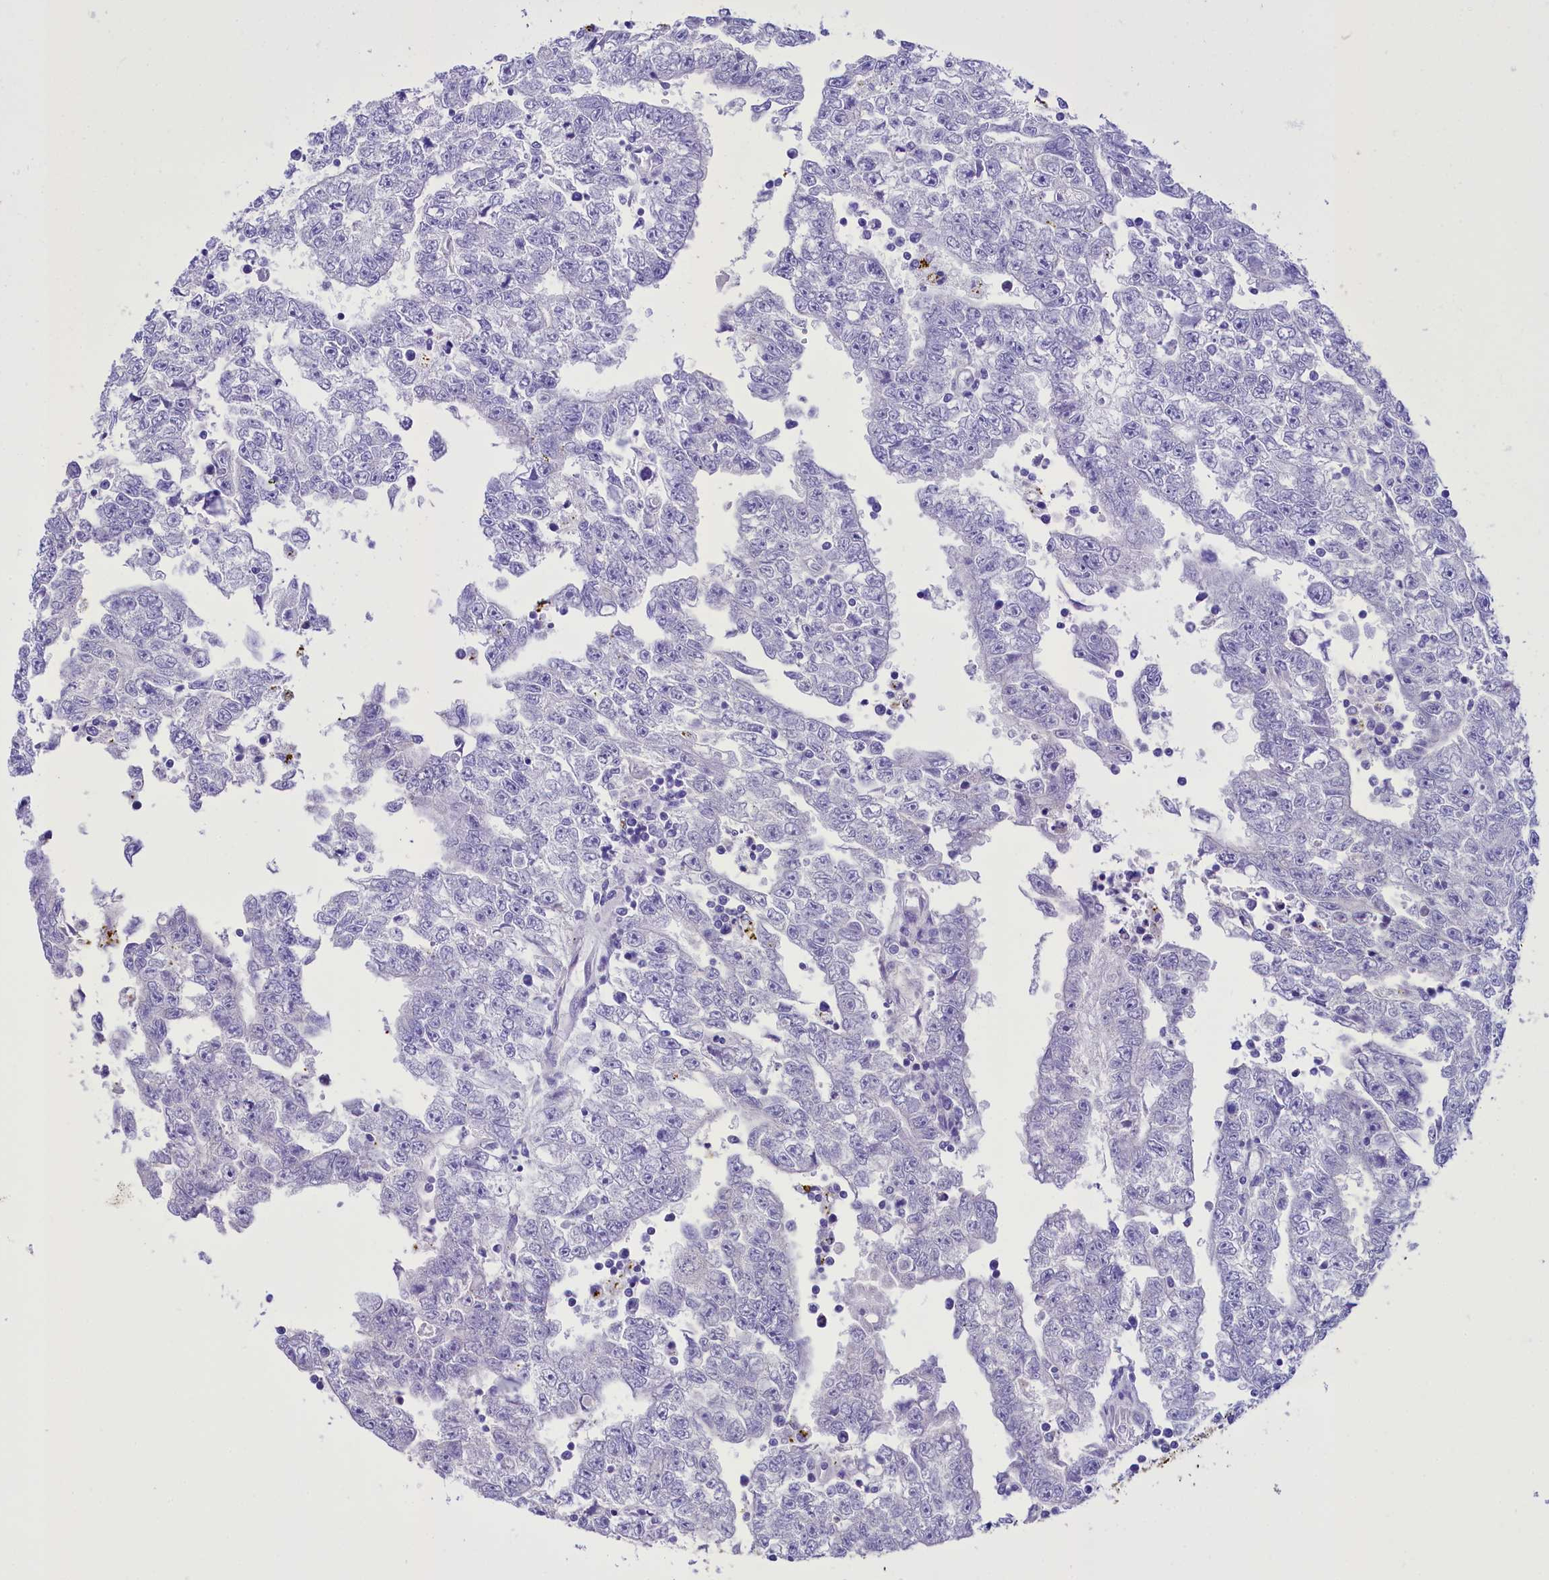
{"staining": {"intensity": "negative", "quantity": "none", "location": "none"}, "tissue": "testis cancer", "cell_type": "Tumor cells", "image_type": "cancer", "snomed": [{"axis": "morphology", "description": "Carcinoma, Embryonal, NOS"}, {"axis": "topography", "description": "Testis"}], "caption": "There is no significant positivity in tumor cells of testis cancer (embryonal carcinoma).", "gene": "TTC36", "patient": {"sex": "male", "age": 25}}